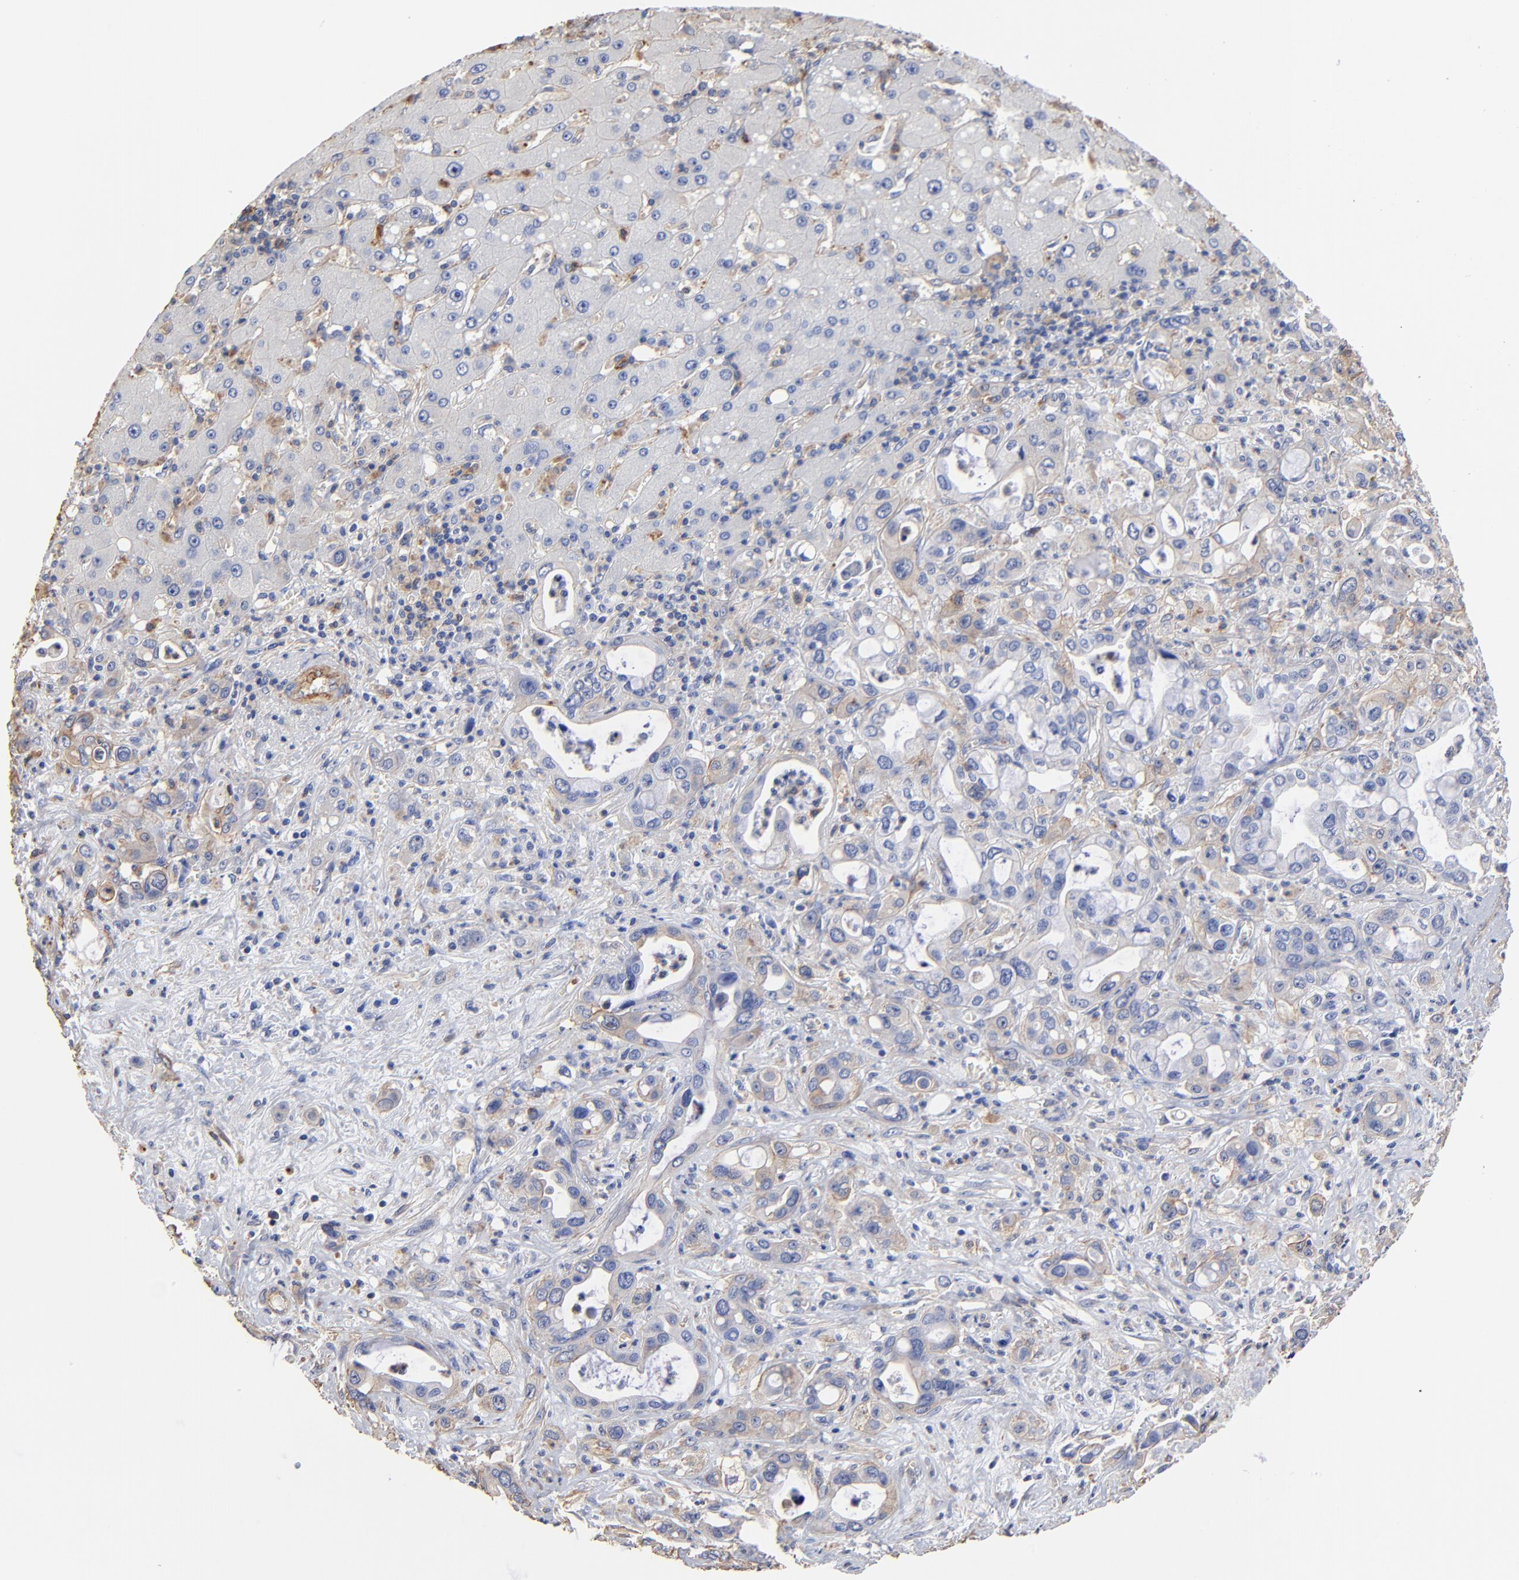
{"staining": {"intensity": "moderate", "quantity": "<25%", "location": "cytoplasmic/membranous"}, "tissue": "liver cancer", "cell_type": "Tumor cells", "image_type": "cancer", "snomed": [{"axis": "morphology", "description": "Cholangiocarcinoma"}, {"axis": "topography", "description": "Liver"}], "caption": "Brown immunohistochemical staining in liver cancer demonstrates moderate cytoplasmic/membranous expression in approximately <25% of tumor cells. (DAB IHC, brown staining for protein, blue staining for nuclei).", "gene": "TAGLN2", "patient": {"sex": "female", "age": 65}}